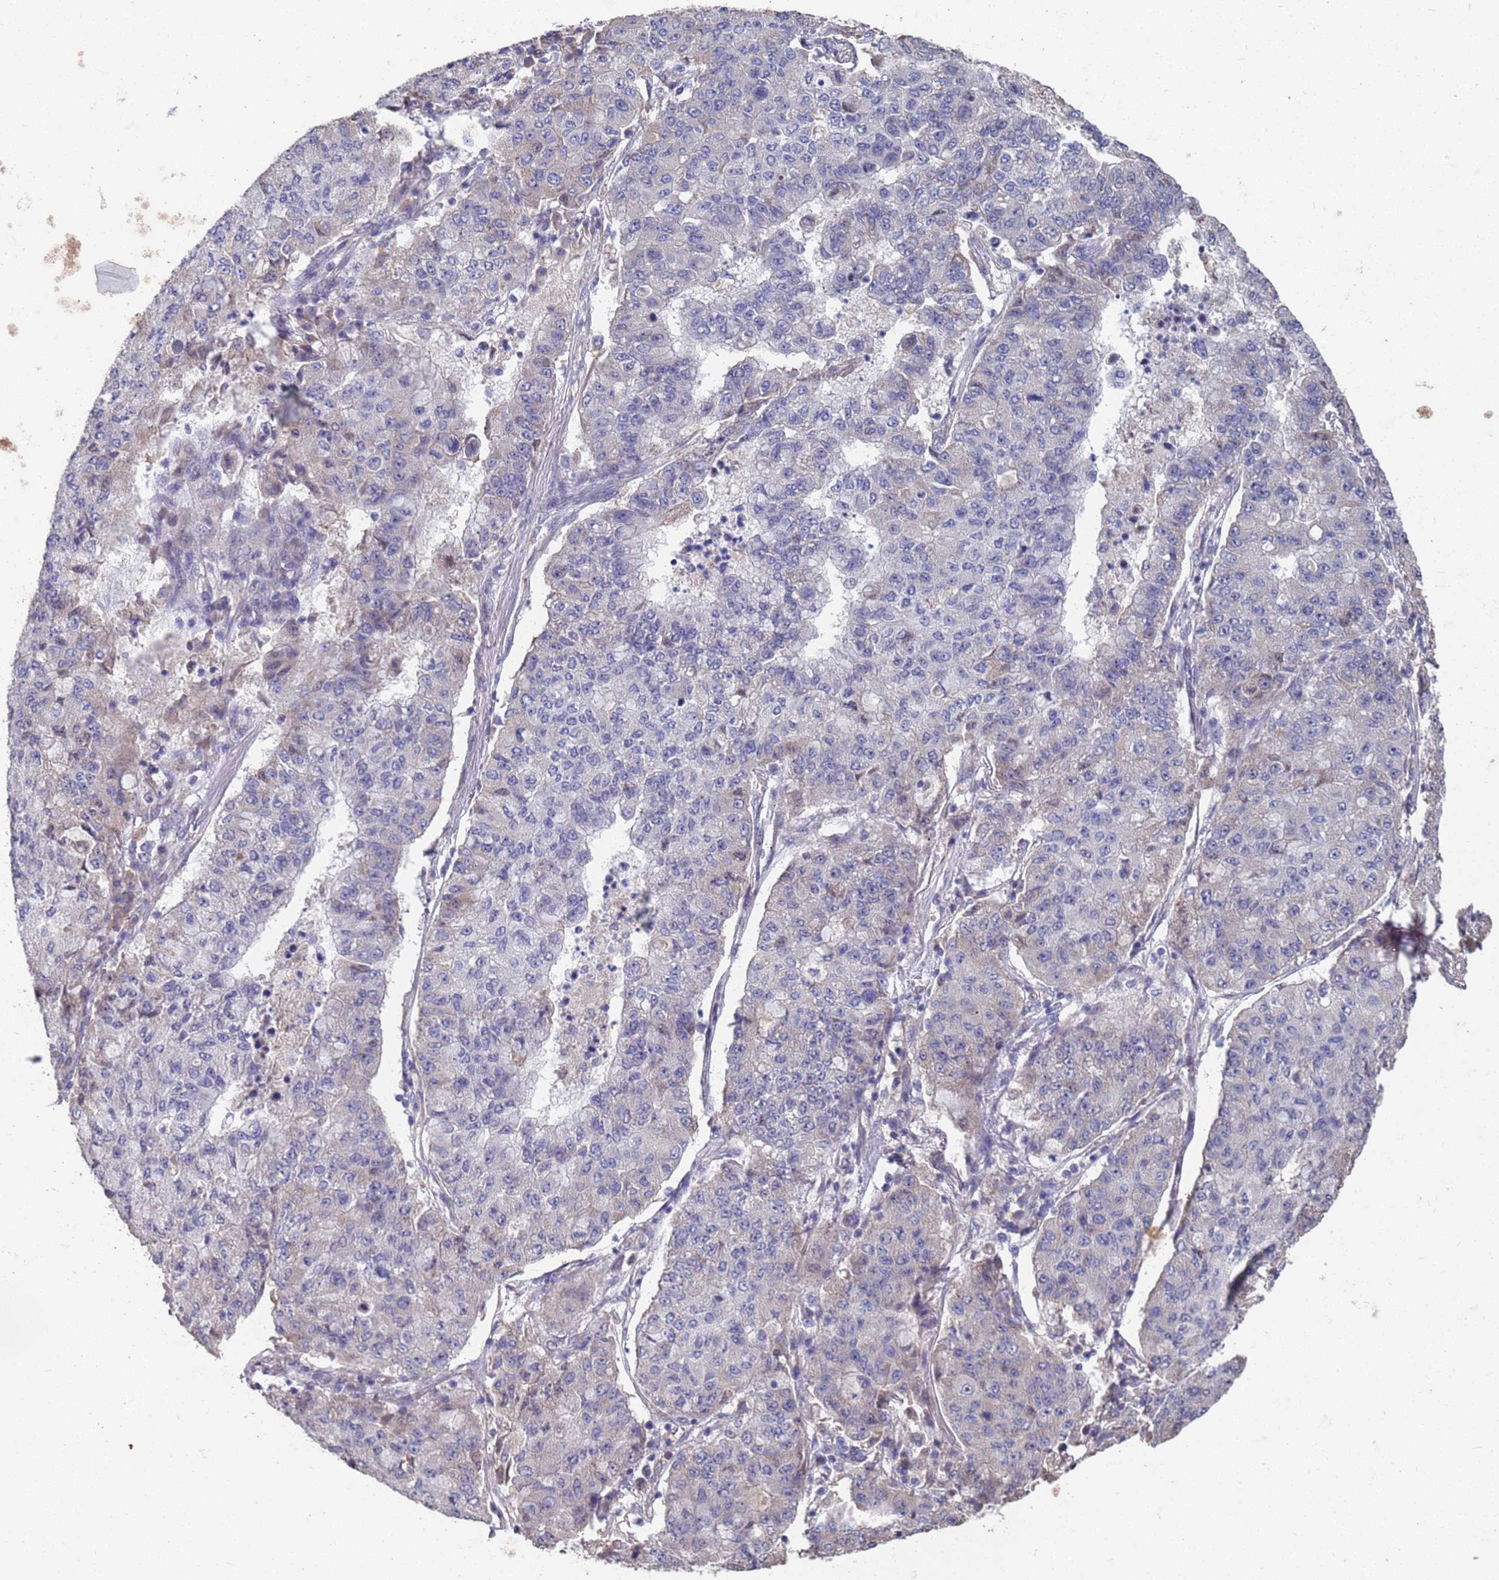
{"staining": {"intensity": "negative", "quantity": "none", "location": "none"}, "tissue": "lung cancer", "cell_type": "Tumor cells", "image_type": "cancer", "snomed": [{"axis": "morphology", "description": "Squamous cell carcinoma, NOS"}, {"axis": "topography", "description": "Lung"}], "caption": "Tumor cells are negative for protein expression in human lung squamous cell carcinoma. Brightfield microscopy of immunohistochemistry stained with DAB (3,3'-diaminobenzidine) (brown) and hematoxylin (blue), captured at high magnification.", "gene": "CFAP119", "patient": {"sex": "male", "age": 74}}